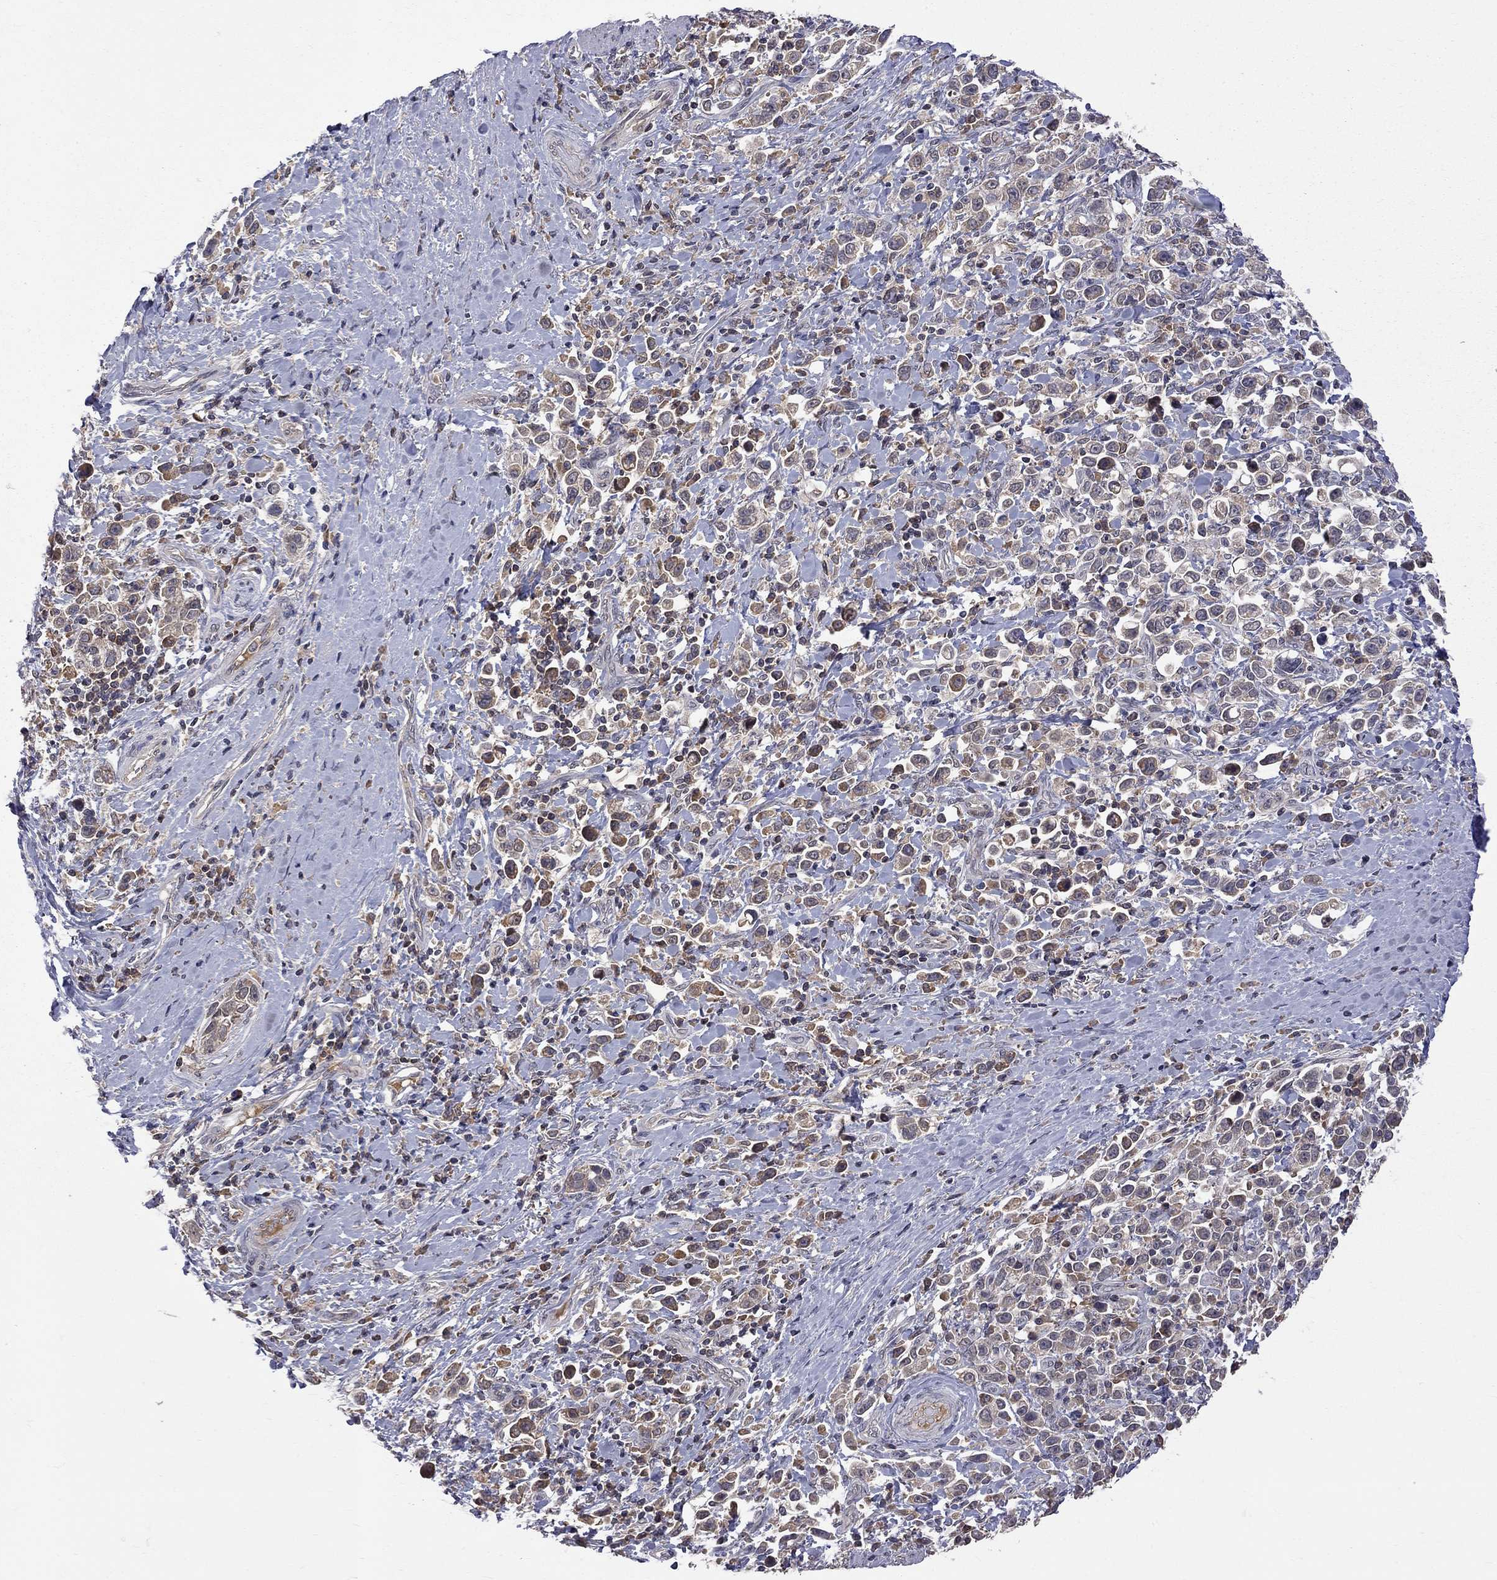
{"staining": {"intensity": "moderate", "quantity": ">75%", "location": "cytoplasmic/membranous"}, "tissue": "stomach cancer", "cell_type": "Tumor cells", "image_type": "cancer", "snomed": [{"axis": "morphology", "description": "Adenocarcinoma, NOS"}, {"axis": "topography", "description": "Stomach"}], "caption": "Immunohistochemistry (IHC) (DAB) staining of human stomach cancer reveals moderate cytoplasmic/membranous protein staining in about >75% of tumor cells.", "gene": "HTR6", "patient": {"sex": "male", "age": 93}}